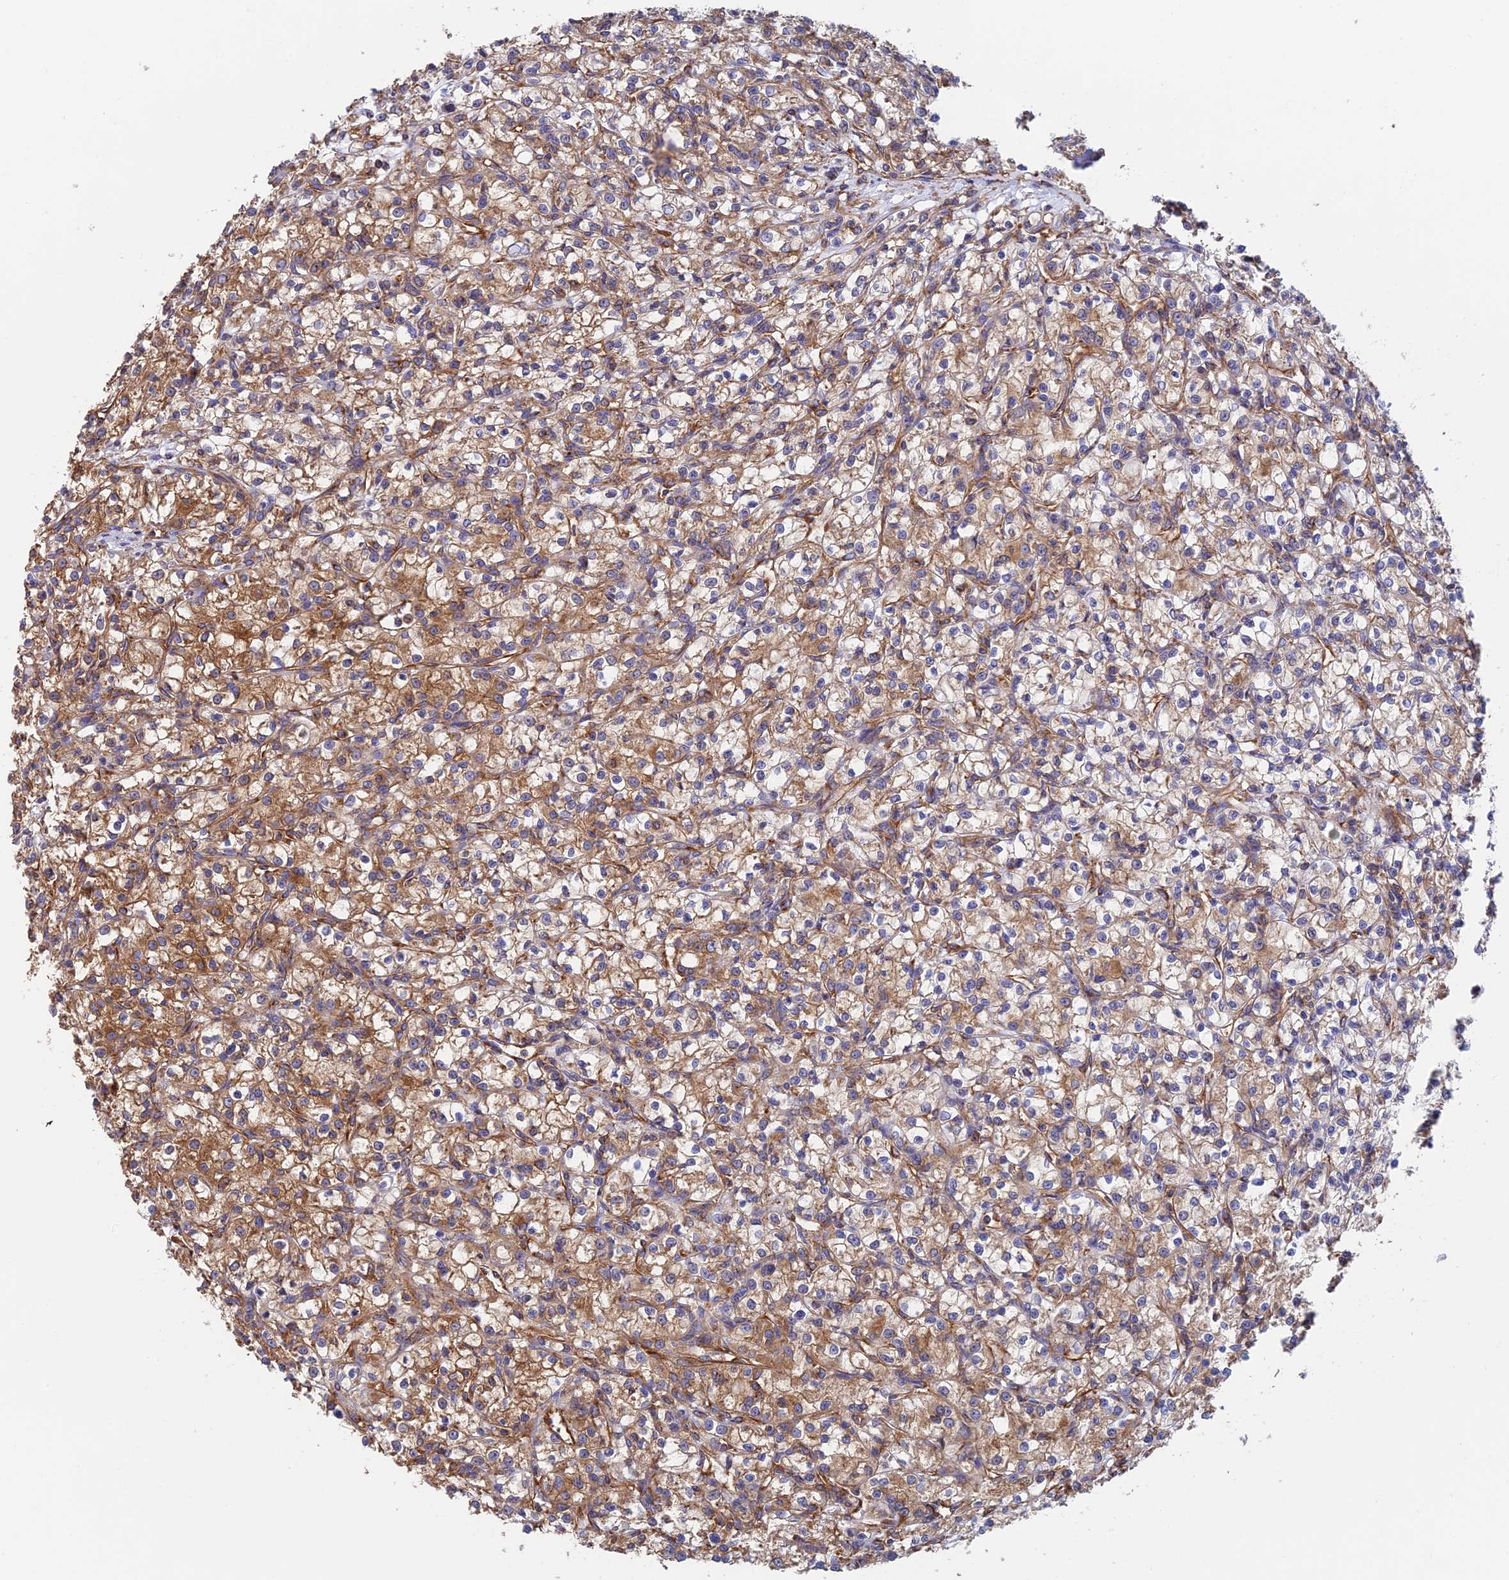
{"staining": {"intensity": "weak", "quantity": ">75%", "location": "cytoplasmic/membranous"}, "tissue": "renal cancer", "cell_type": "Tumor cells", "image_type": "cancer", "snomed": [{"axis": "morphology", "description": "Adenocarcinoma, NOS"}, {"axis": "topography", "description": "Kidney"}], "caption": "This image shows immunohistochemistry (IHC) staining of human renal cancer (adenocarcinoma), with low weak cytoplasmic/membranous expression in about >75% of tumor cells.", "gene": "DCTN2", "patient": {"sex": "female", "age": 59}}